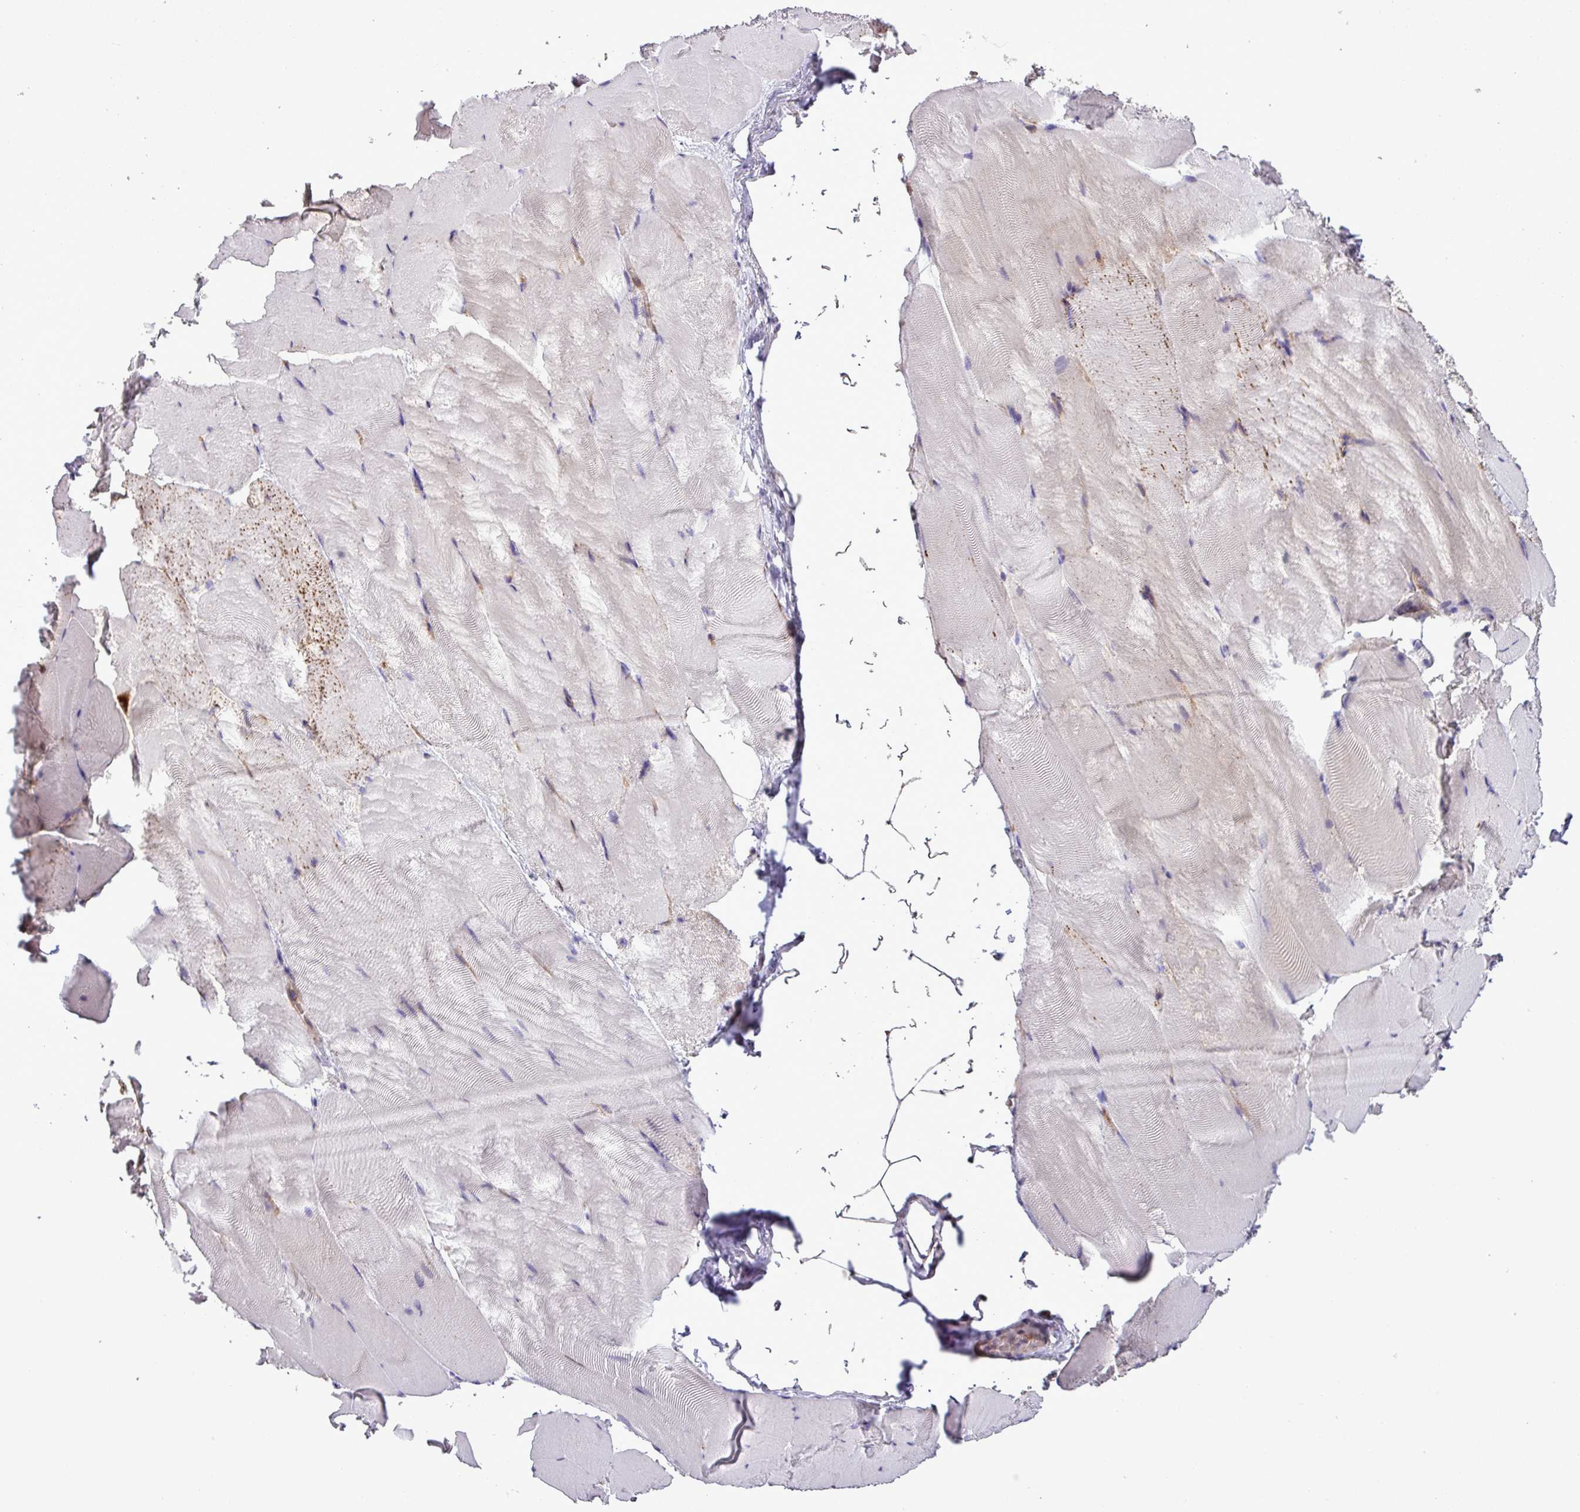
{"staining": {"intensity": "negative", "quantity": "none", "location": "none"}, "tissue": "skeletal muscle", "cell_type": "Myocytes", "image_type": "normal", "snomed": [{"axis": "morphology", "description": "Normal tissue, NOS"}, {"axis": "topography", "description": "Skeletal muscle"}], "caption": "Histopathology image shows no protein staining in myocytes of benign skeletal muscle.", "gene": "CARHSP1", "patient": {"sex": "female", "age": 64}}